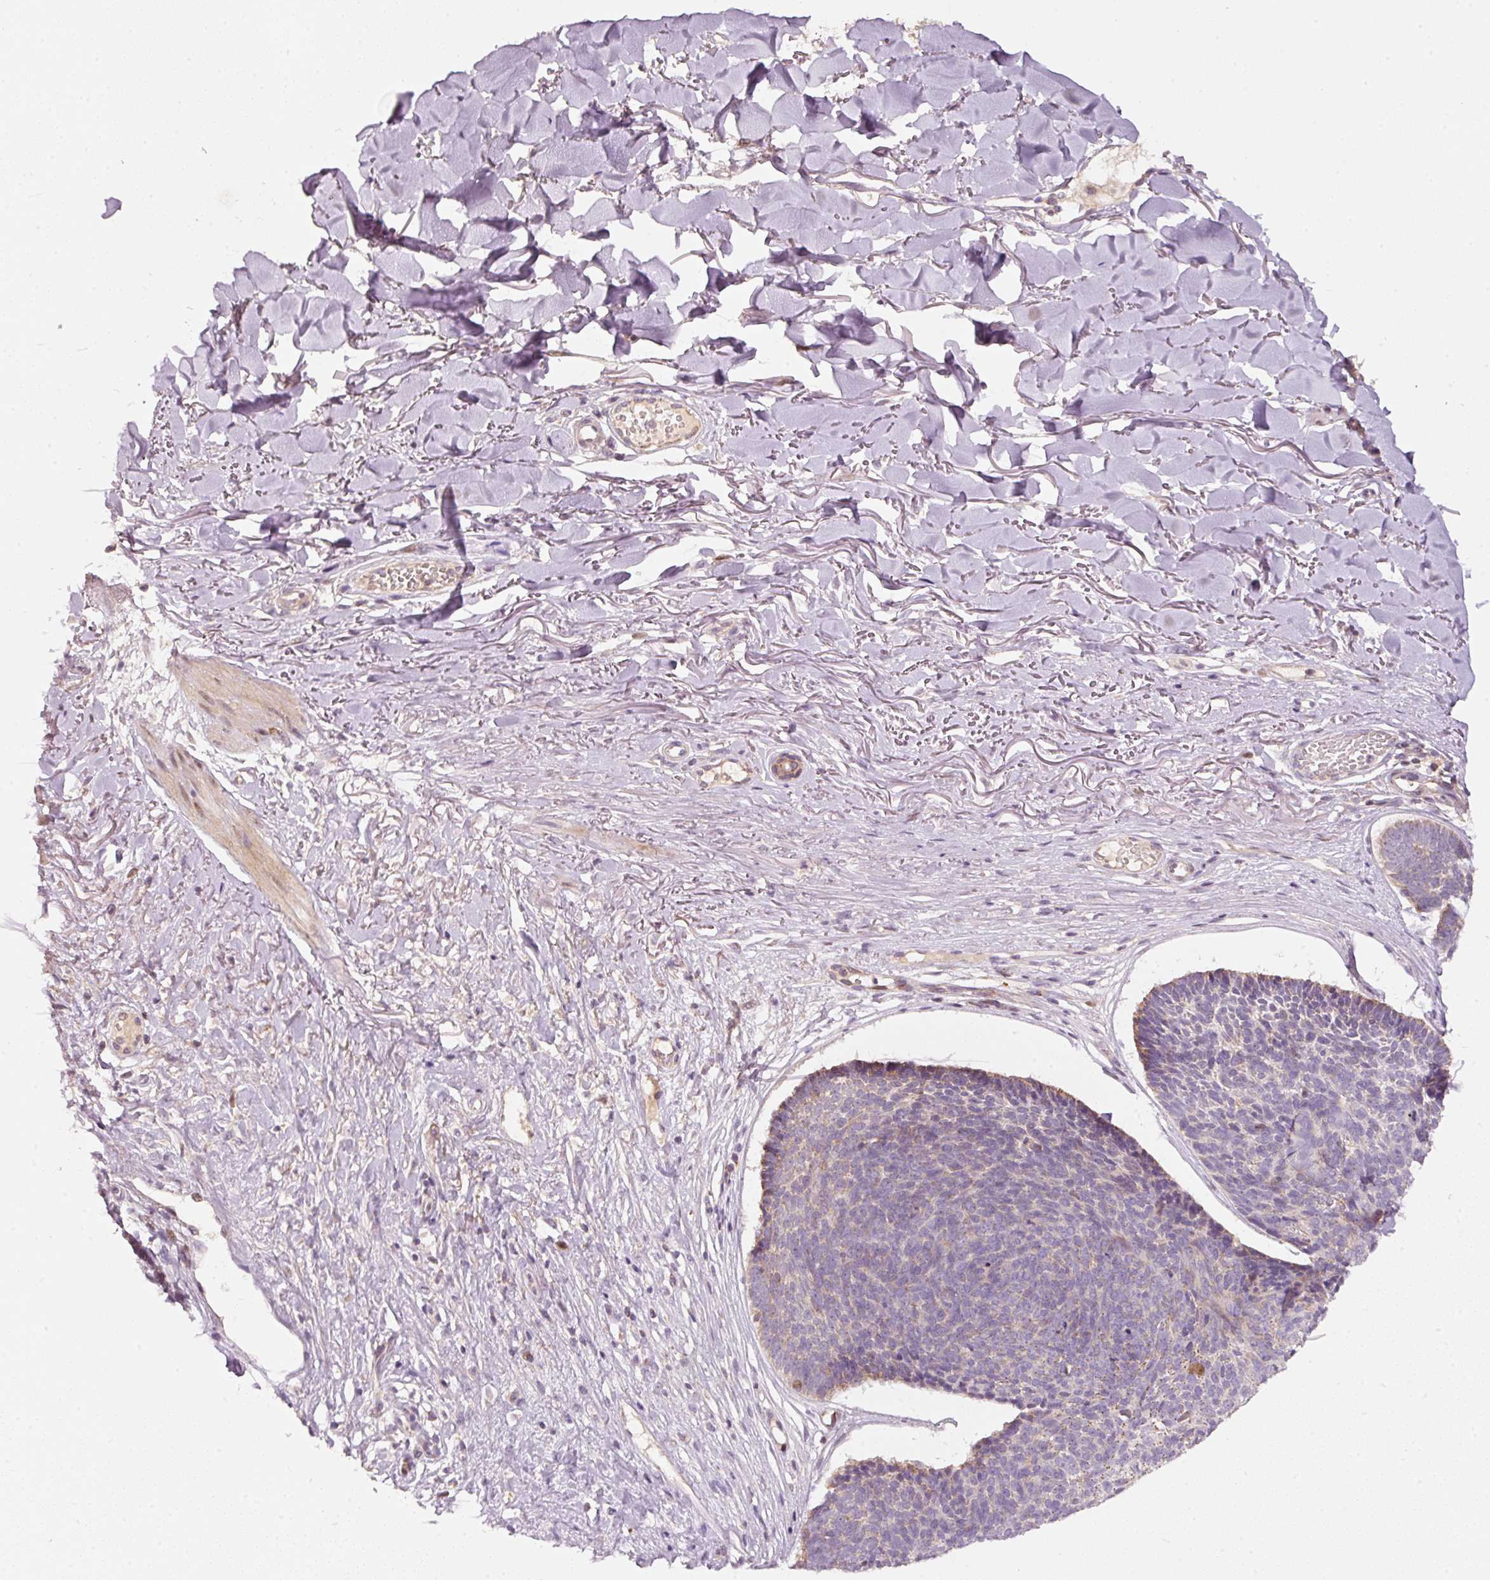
{"staining": {"intensity": "weak", "quantity": "25%-75%", "location": "cytoplasmic/membranous"}, "tissue": "skin cancer", "cell_type": "Tumor cells", "image_type": "cancer", "snomed": [{"axis": "morphology", "description": "Basal cell carcinoma"}, {"axis": "topography", "description": "Skin"}, {"axis": "topography", "description": "Skin of neck"}, {"axis": "topography", "description": "Skin of shoulder"}, {"axis": "topography", "description": "Skin of back"}], "caption": "IHC photomicrograph of basal cell carcinoma (skin) stained for a protein (brown), which demonstrates low levels of weak cytoplasmic/membranous positivity in about 25%-75% of tumor cells.", "gene": "TOB2", "patient": {"sex": "male", "age": 80}}